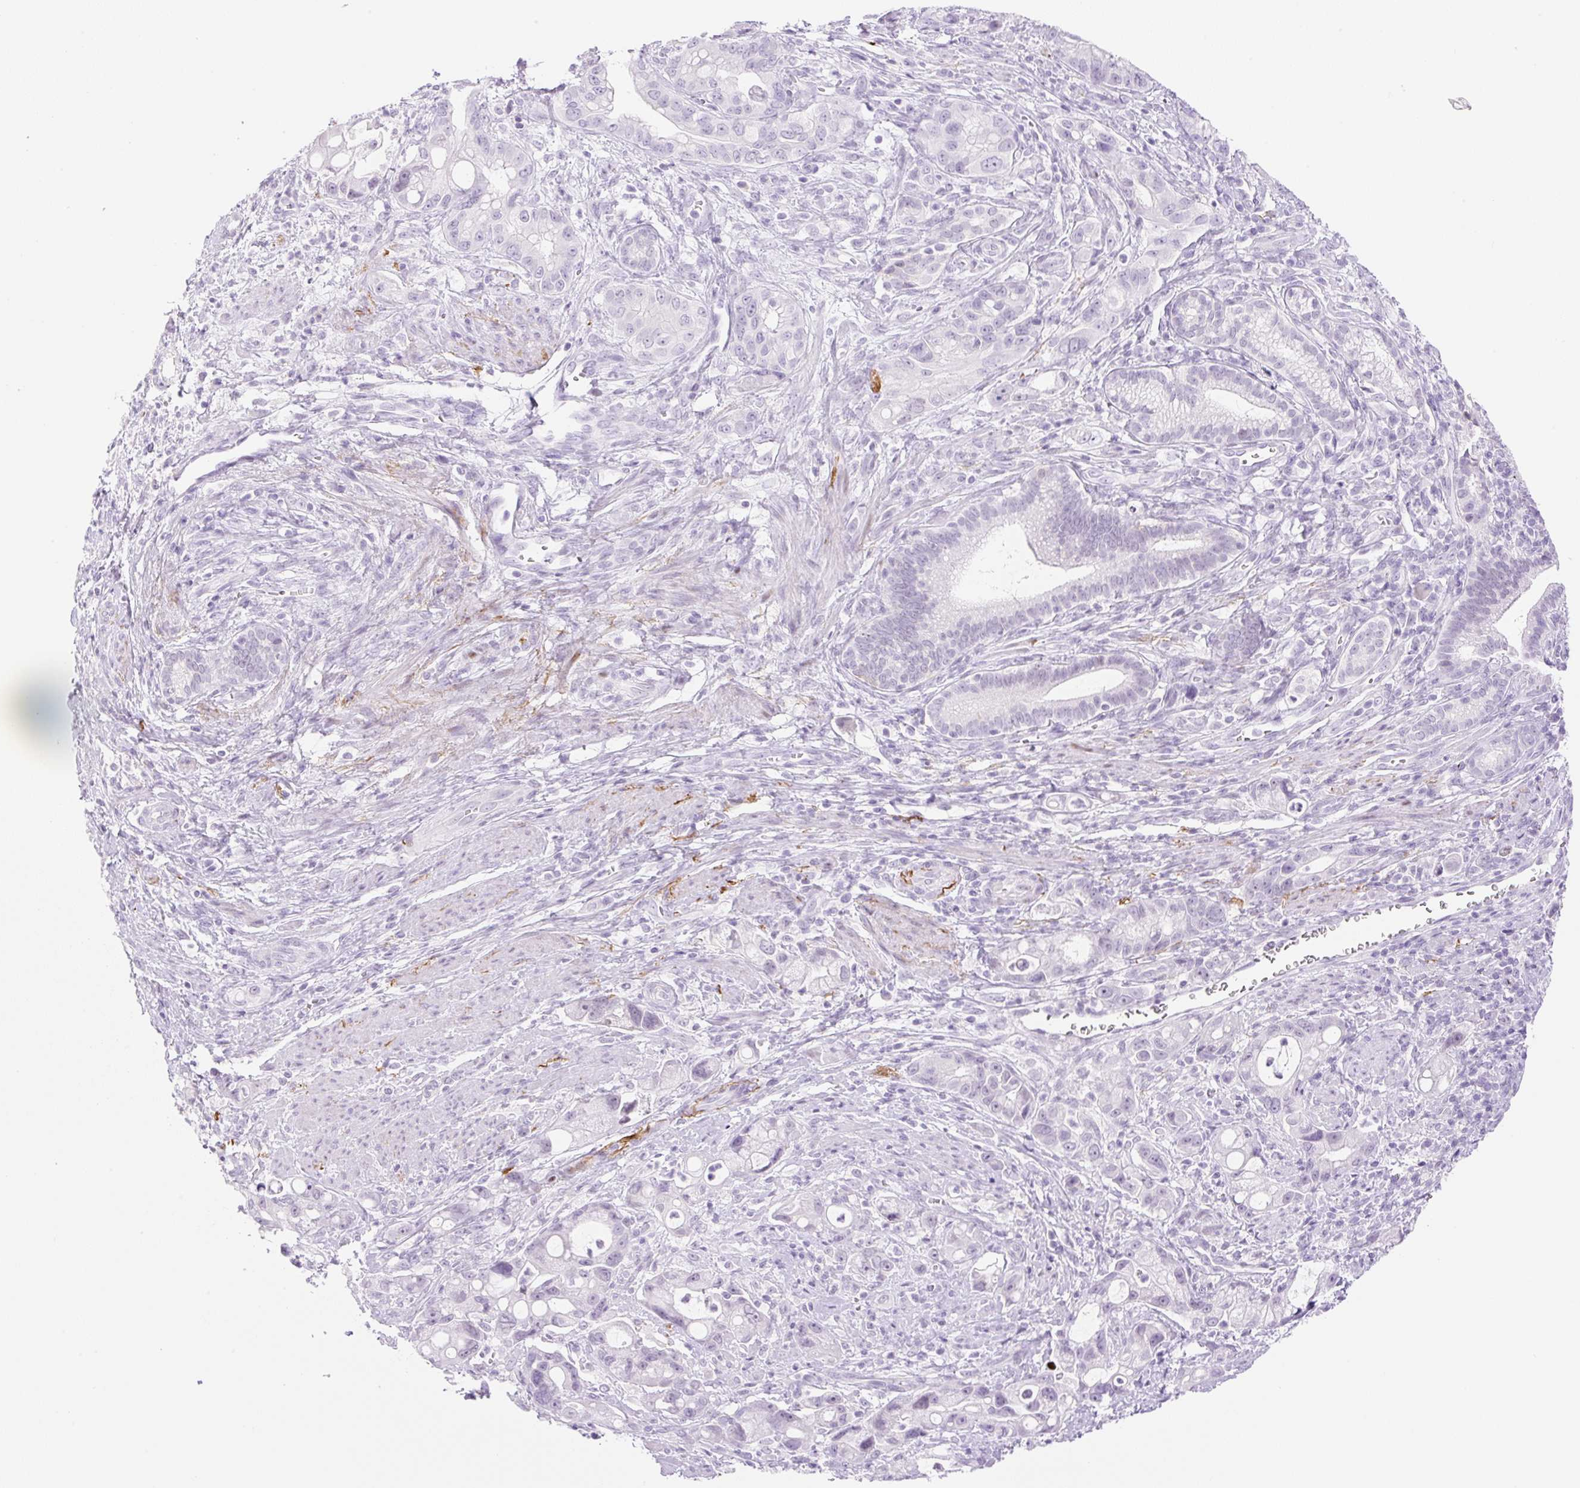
{"staining": {"intensity": "negative", "quantity": "none", "location": "none"}, "tissue": "pancreatic cancer", "cell_type": "Tumor cells", "image_type": "cancer", "snomed": [{"axis": "morphology", "description": "Adenocarcinoma, NOS"}, {"axis": "topography", "description": "Pancreas"}], "caption": "The immunohistochemistry image has no significant expression in tumor cells of adenocarcinoma (pancreatic) tissue.", "gene": "SP140L", "patient": {"sex": "male", "age": 68}}